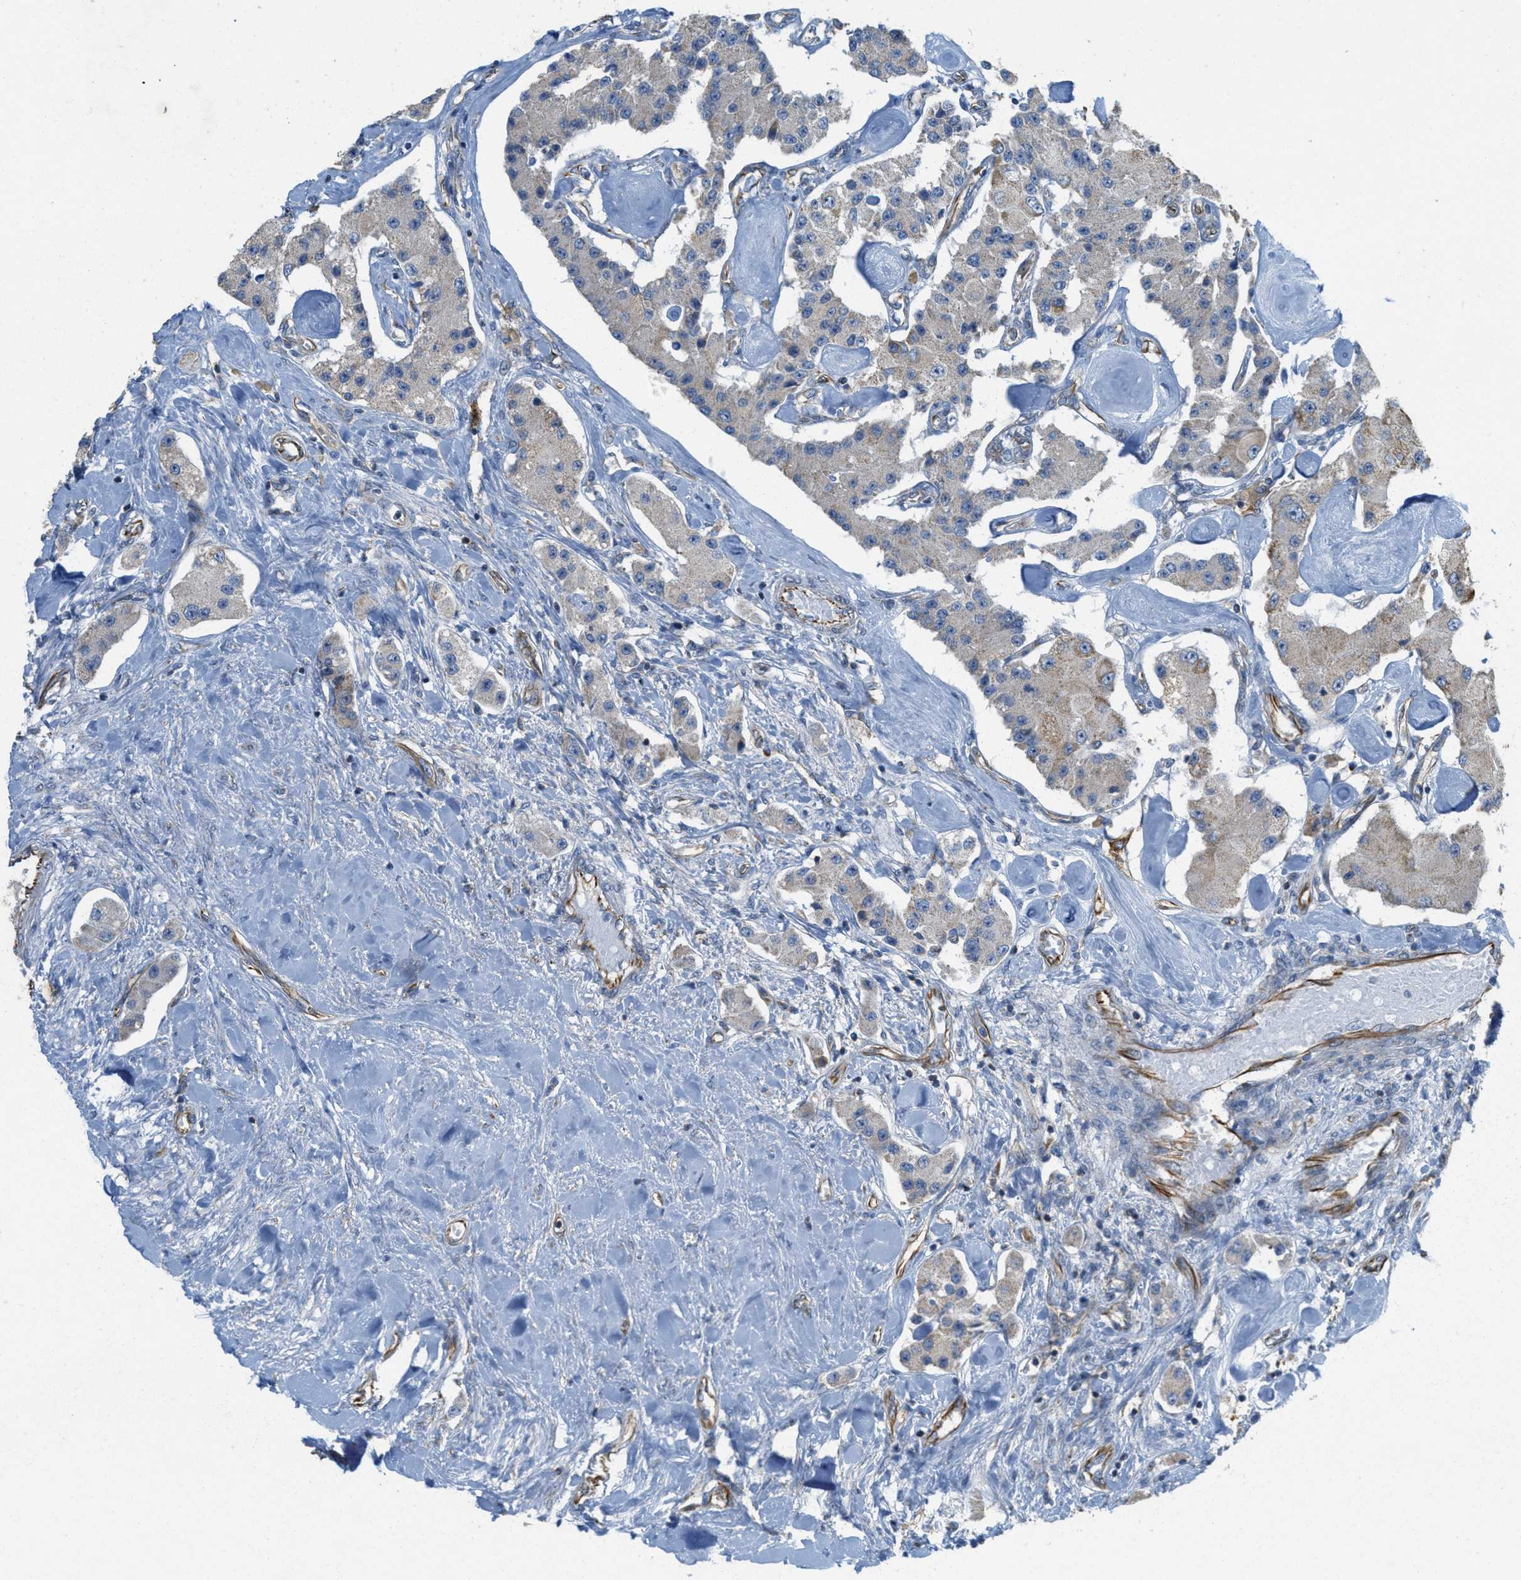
{"staining": {"intensity": "moderate", "quantity": "25%-75%", "location": "cytoplasmic/membranous"}, "tissue": "carcinoid", "cell_type": "Tumor cells", "image_type": "cancer", "snomed": [{"axis": "morphology", "description": "Carcinoid, malignant, NOS"}, {"axis": "topography", "description": "Pancreas"}], "caption": "Protein staining of carcinoid (malignant) tissue reveals moderate cytoplasmic/membranous expression in about 25%-75% of tumor cells.", "gene": "BTN3A1", "patient": {"sex": "male", "age": 41}}